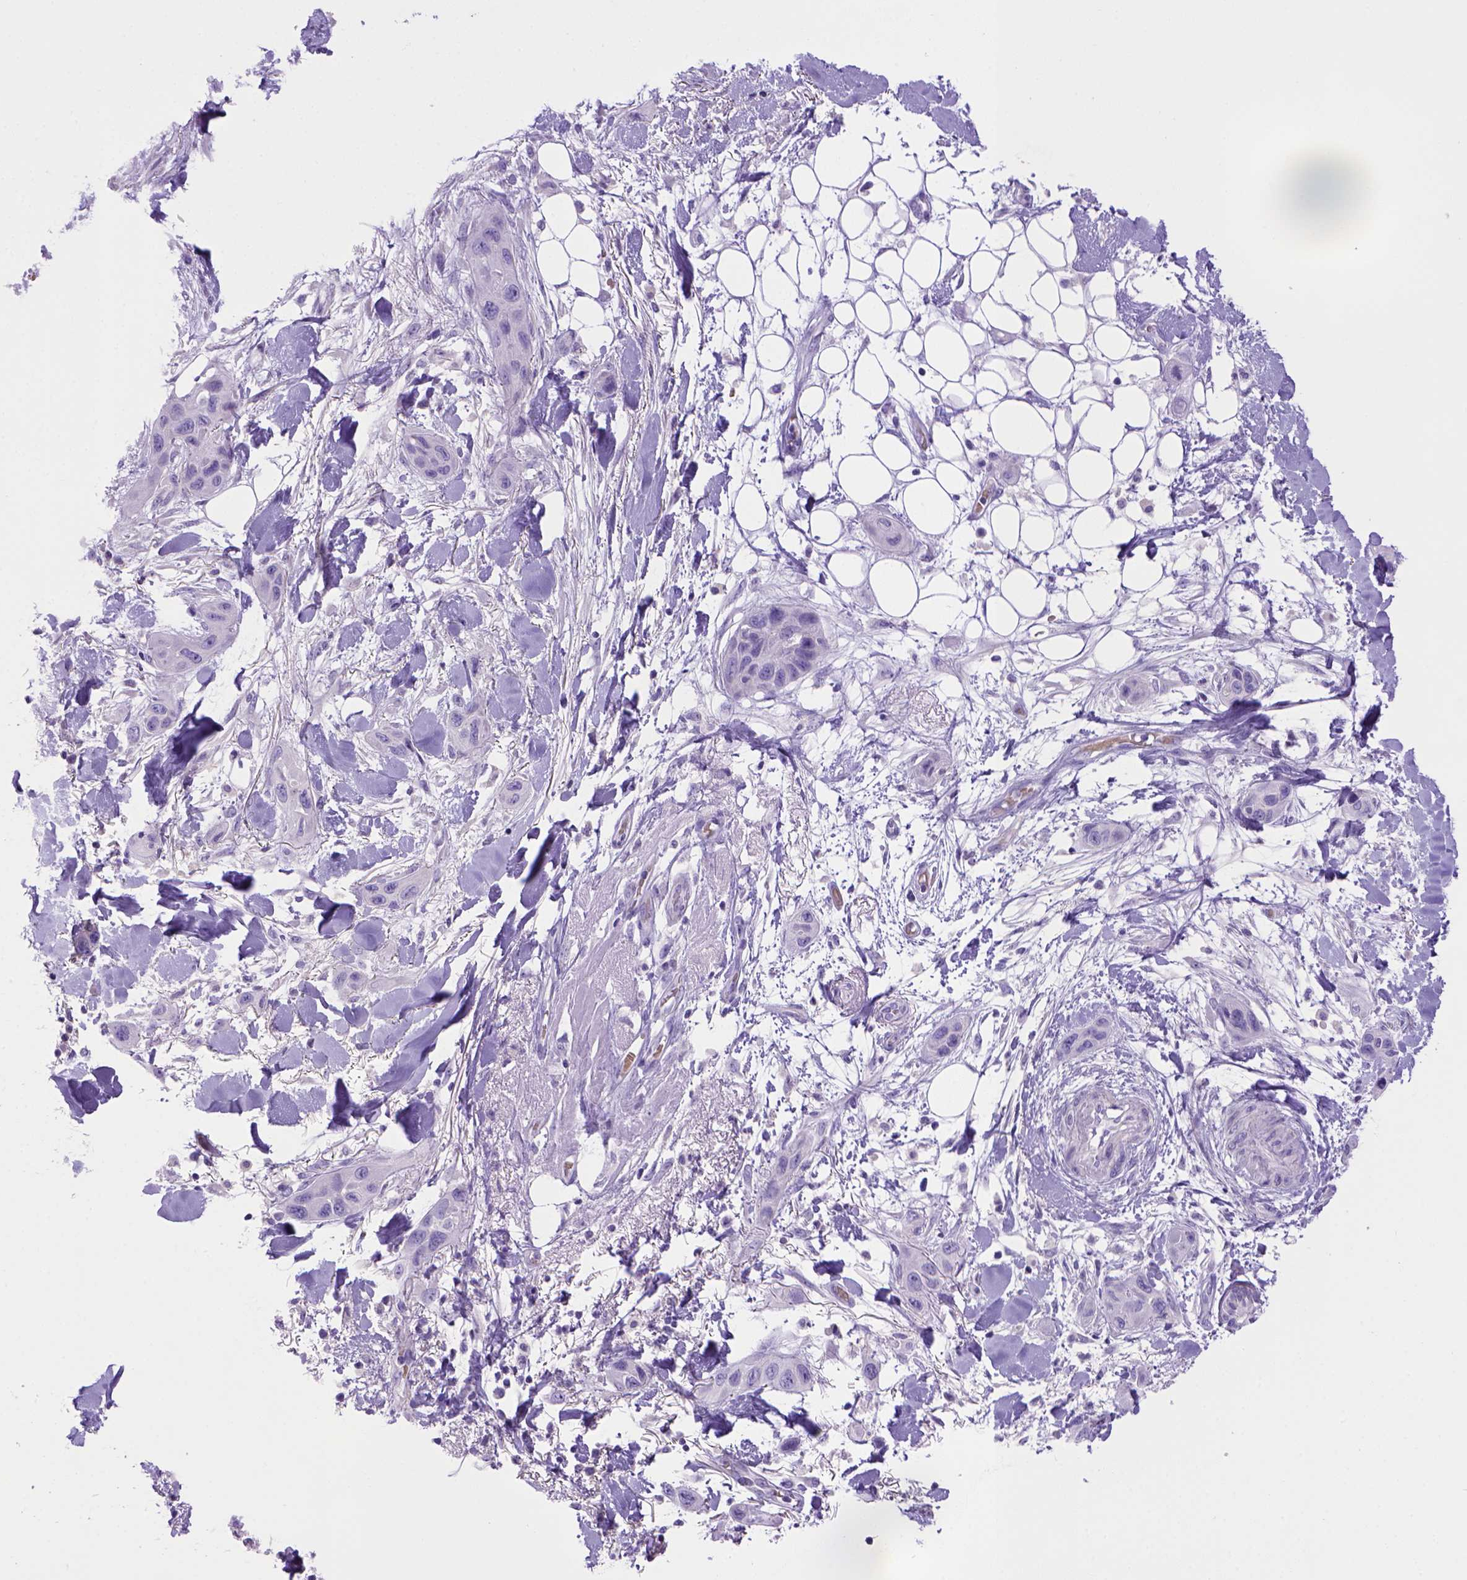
{"staining": {"intensity": "negative", "quantity": "none", "location": "none"}, "tissue": "skin cancer", "cell_type": "Tumor cells", "image_type": "cancer", "snomed": [{"axis": "morphology", "description": "Squamous cell carcinoma, NOS"}, {"axis": "topography", "description": "Skin"}], "caption": "An immunohistochemistry (IHC) histopathology image of skin cancer (squamous cell carcinoma) is shown. There is no staining in tumor cells of skin cancer (squamous cell carcinoma).", "gene": "BAAT", "patient": {"sex": "male", "age": 79}}